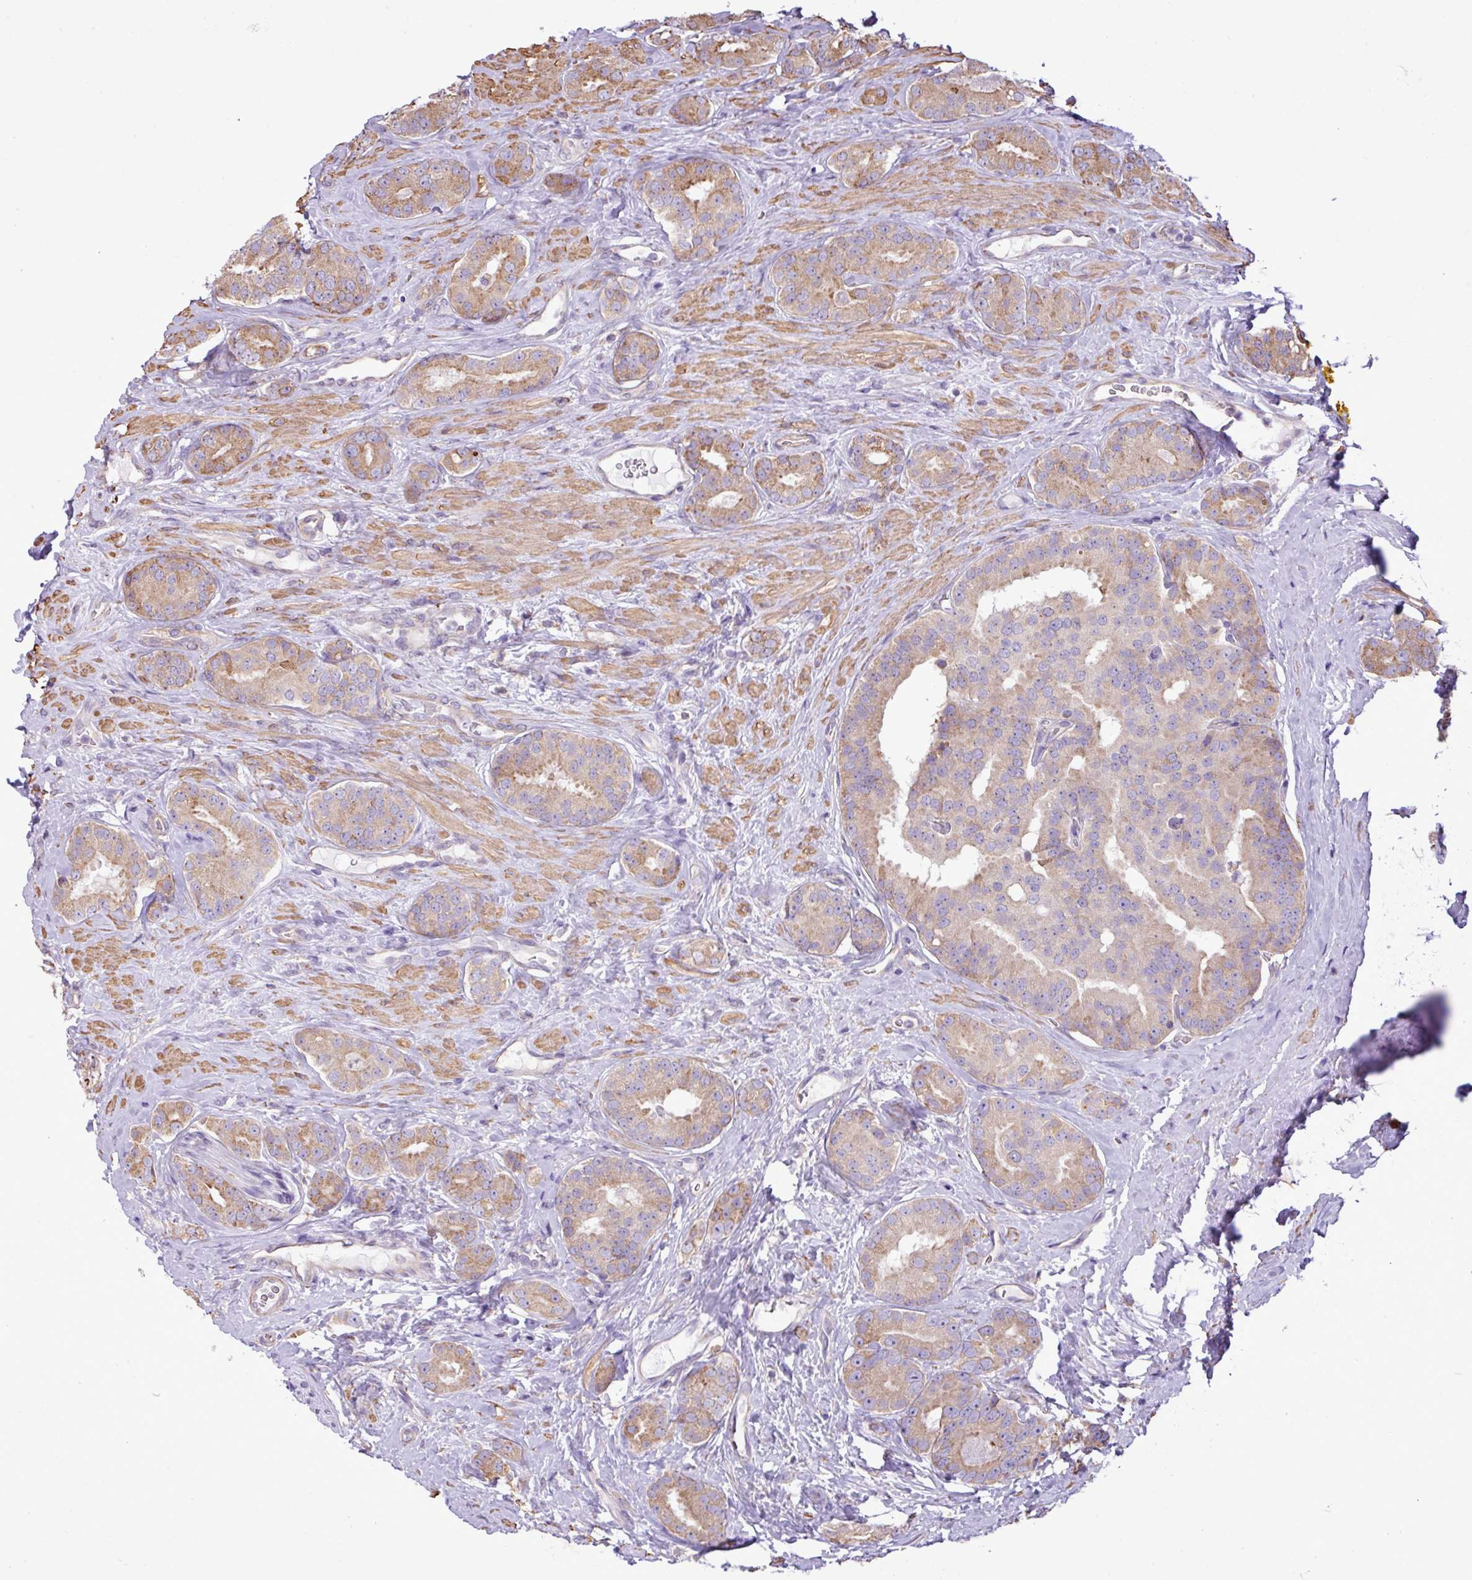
{"staining": {"intensity": "moderate", "quantity": "25%-75%", "location": "cytoplasmic/membranous"}, "tissue": "prostate cancer", "cell_type": "Tumor cells", "image_type": "cancer", "snomed": [{"axis": "morphology", "description": "Adenocarcinoma, High grade"}, {"axis": "topography", "description": "Prostate"}], "caption": "High-grade adenocarcinoma (prostate) stained with immunohistochemistry exhibits moderate cytoplasmic/membranous staining in about 25%-75% of tumor cells.", "gene": "ZSCAN5A", "patient": {"sex": "male", "age": 63}}